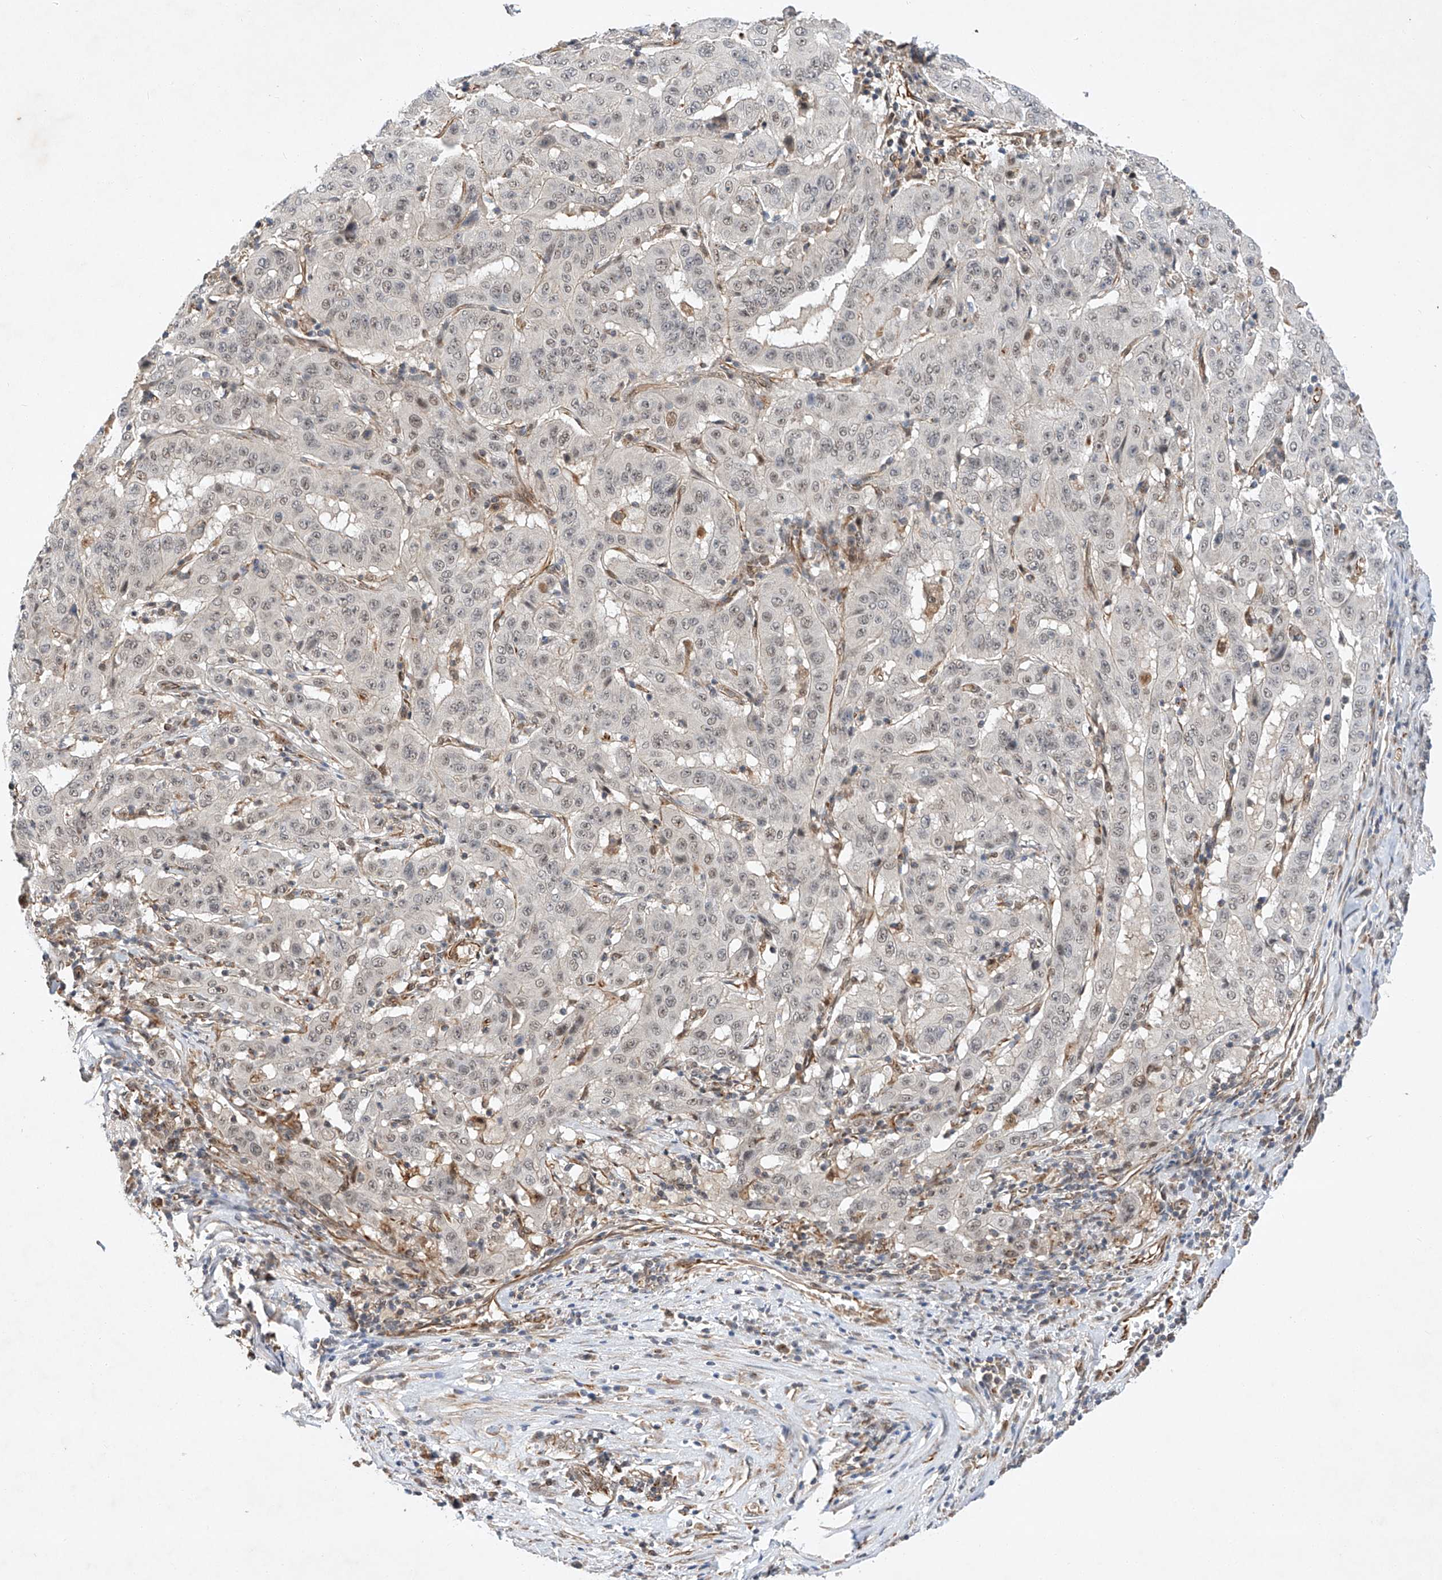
{"staining": {"intensity": "weak", "quantity": "<25%", "location": "nuclear"}, "tissue": "pancreatic cancer", "cell_type": "Tumor cells", "image_type": "cancer", "snomed": [{"axis": "morphology", "description": "Adenocarcinoma, NOS"}, {"axis": "topography", "description": "Pancreas"}], "caption": "An image of human pancreatic adenocarcinoma is negative for staining in tumor cells.", "gene": "AMD1", "patient": {"sex": "male", "age": 63}}